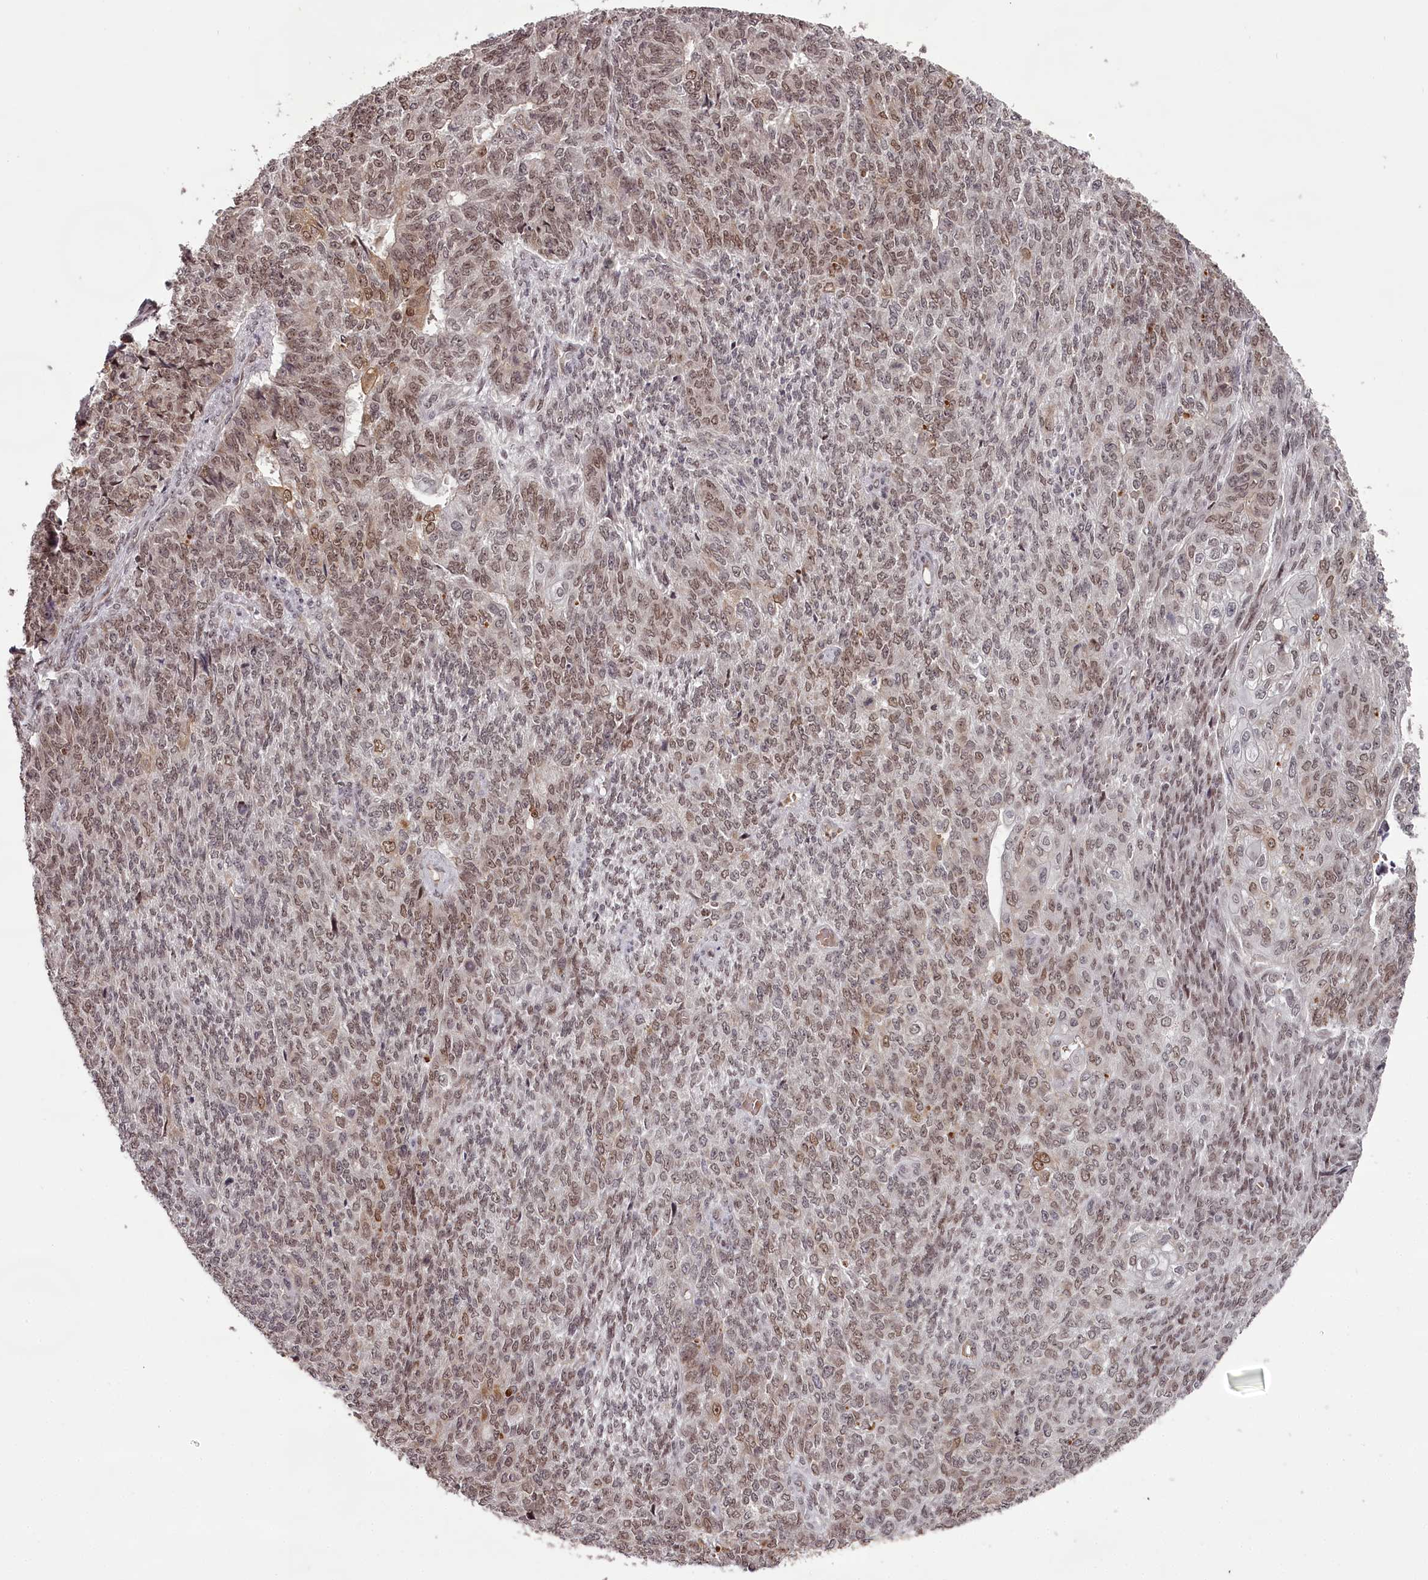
{"staining": {"intensity": "moderate", "quantity": "<25%", "location": "cytoplasmic/membranous,nuclear"}, "tissue": "endometrial cancer", "cell_type": "Tumor cells", "image_type": "cancer", "snomed": [{"axis": "morphology", "description": "Adenocarcinoma, NOS"}, {"axis": "topography", "description": "Endometrium"}], "caption": "Tumor cells exhibit low levels of moderate cytoplasmic/membranous and nuclear expression in about <25% of cells in human endometrial cancer (adenocarcinoma). (DAB (3,3'-diaminobenzidine) IHC with brightfield microscopy, high magnification).", "gene": "THYN1", "patient": {"sex": "female", "age": 32}}